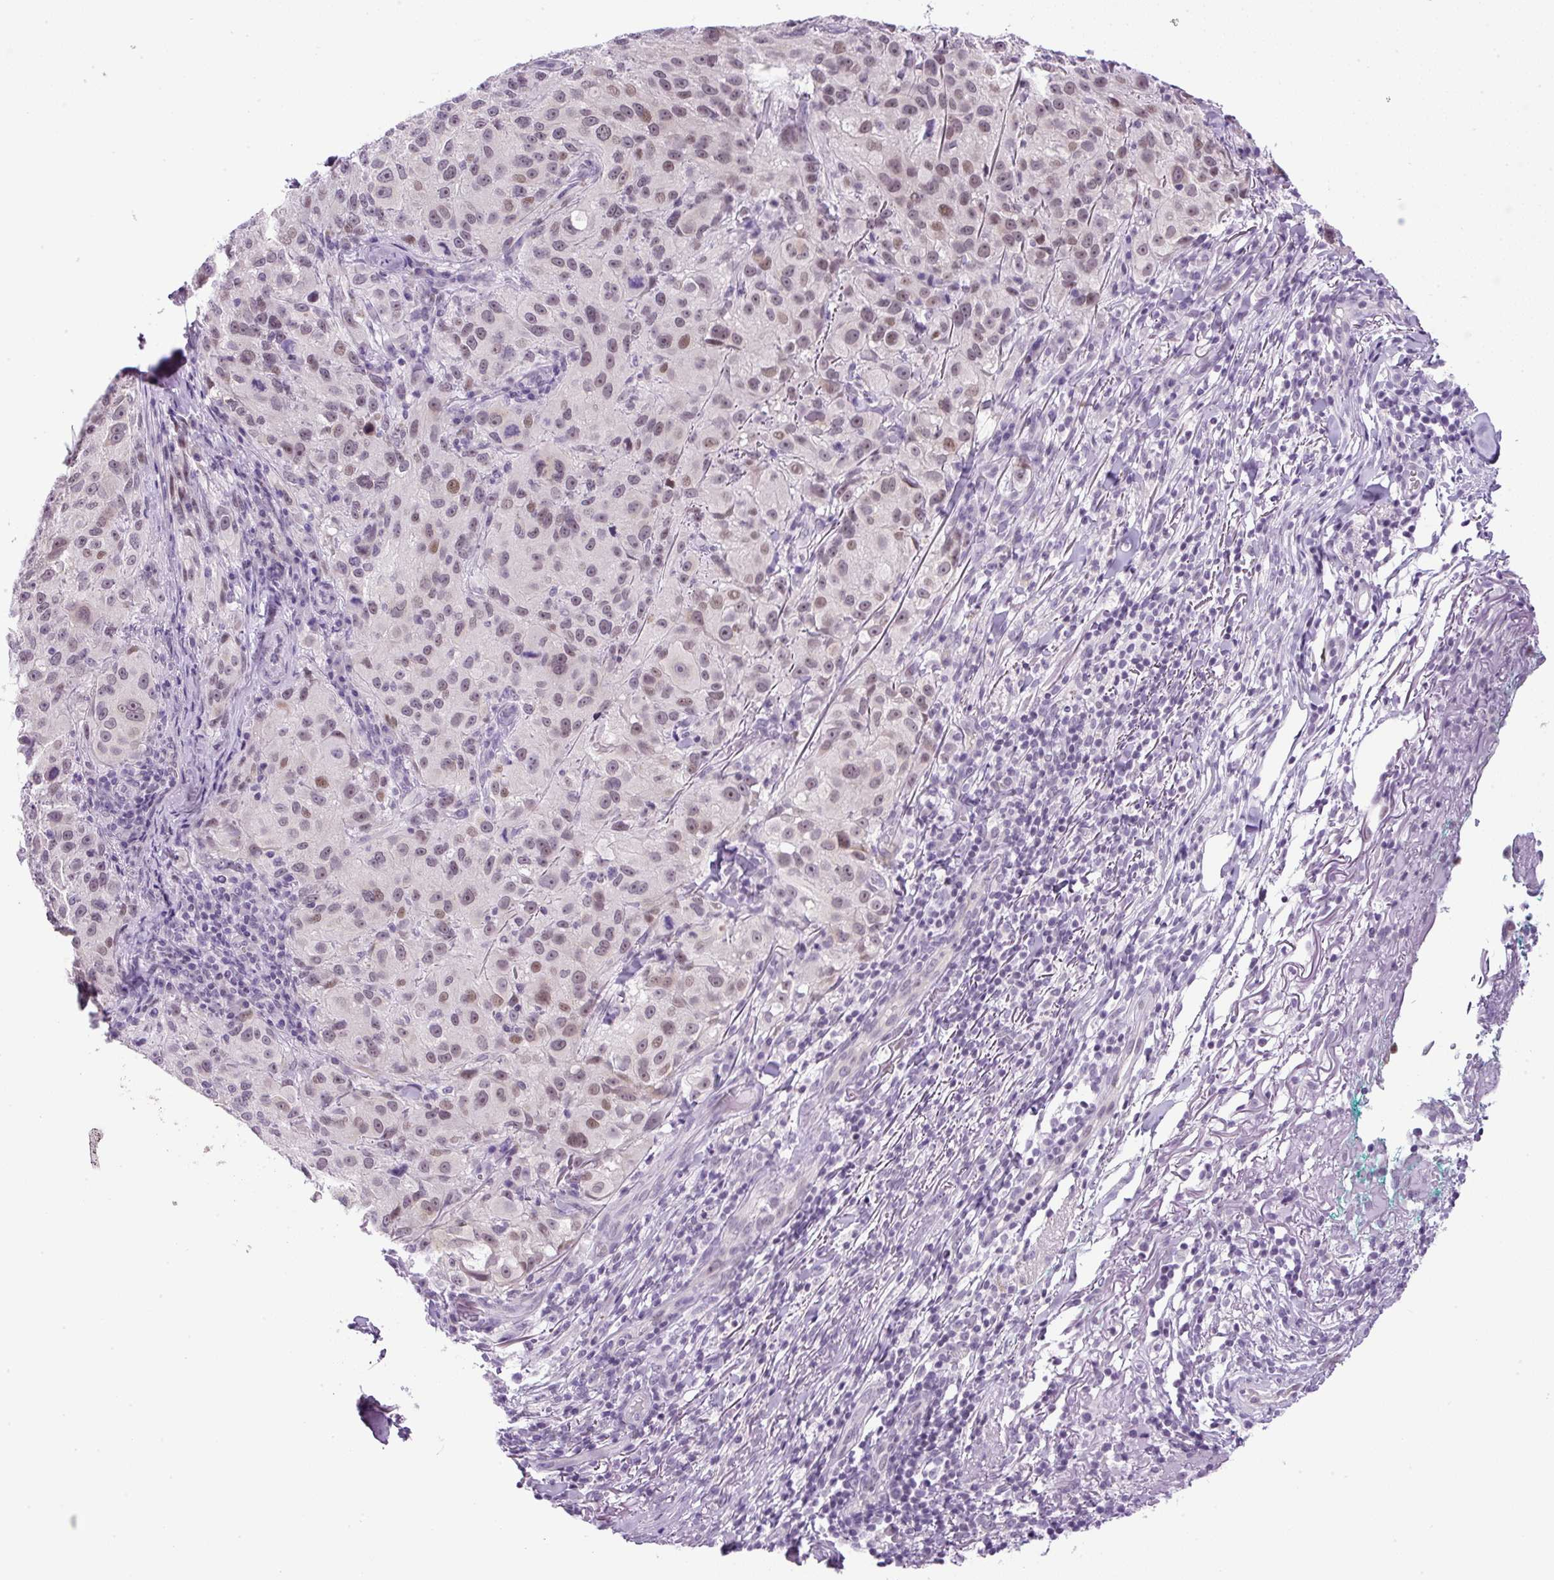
{"staining": {"intensity": "moderate", "quantity": "25%-75%", "location": "nuclear"}, "tissue": "melanoma", "cell_type": "Tumor cells", "image_type": "cancer", "snomed": [{"axis": "morphology", "description": "Necrosis, NOS"}, {"axis": "morphology", "description": "Malignant melanoma, NOS"}, {"axis": "topography", "description": "Skin"}], "caption": "Immunohistochemistry staining of malignant melanoma, which demonstrates medium levels of moderate nuclear positivity in approximately 25%-75% of tumor cells indicating moderate nuclear protein positivity. The staining was performed using DAB (3,3'-diaminobenzidine) (brown) for protein detection and nuclei were counterstained in hematoxylin (blue).", "gene": "RHBDD2", "patient": {"sex": "female", "age": 87}}